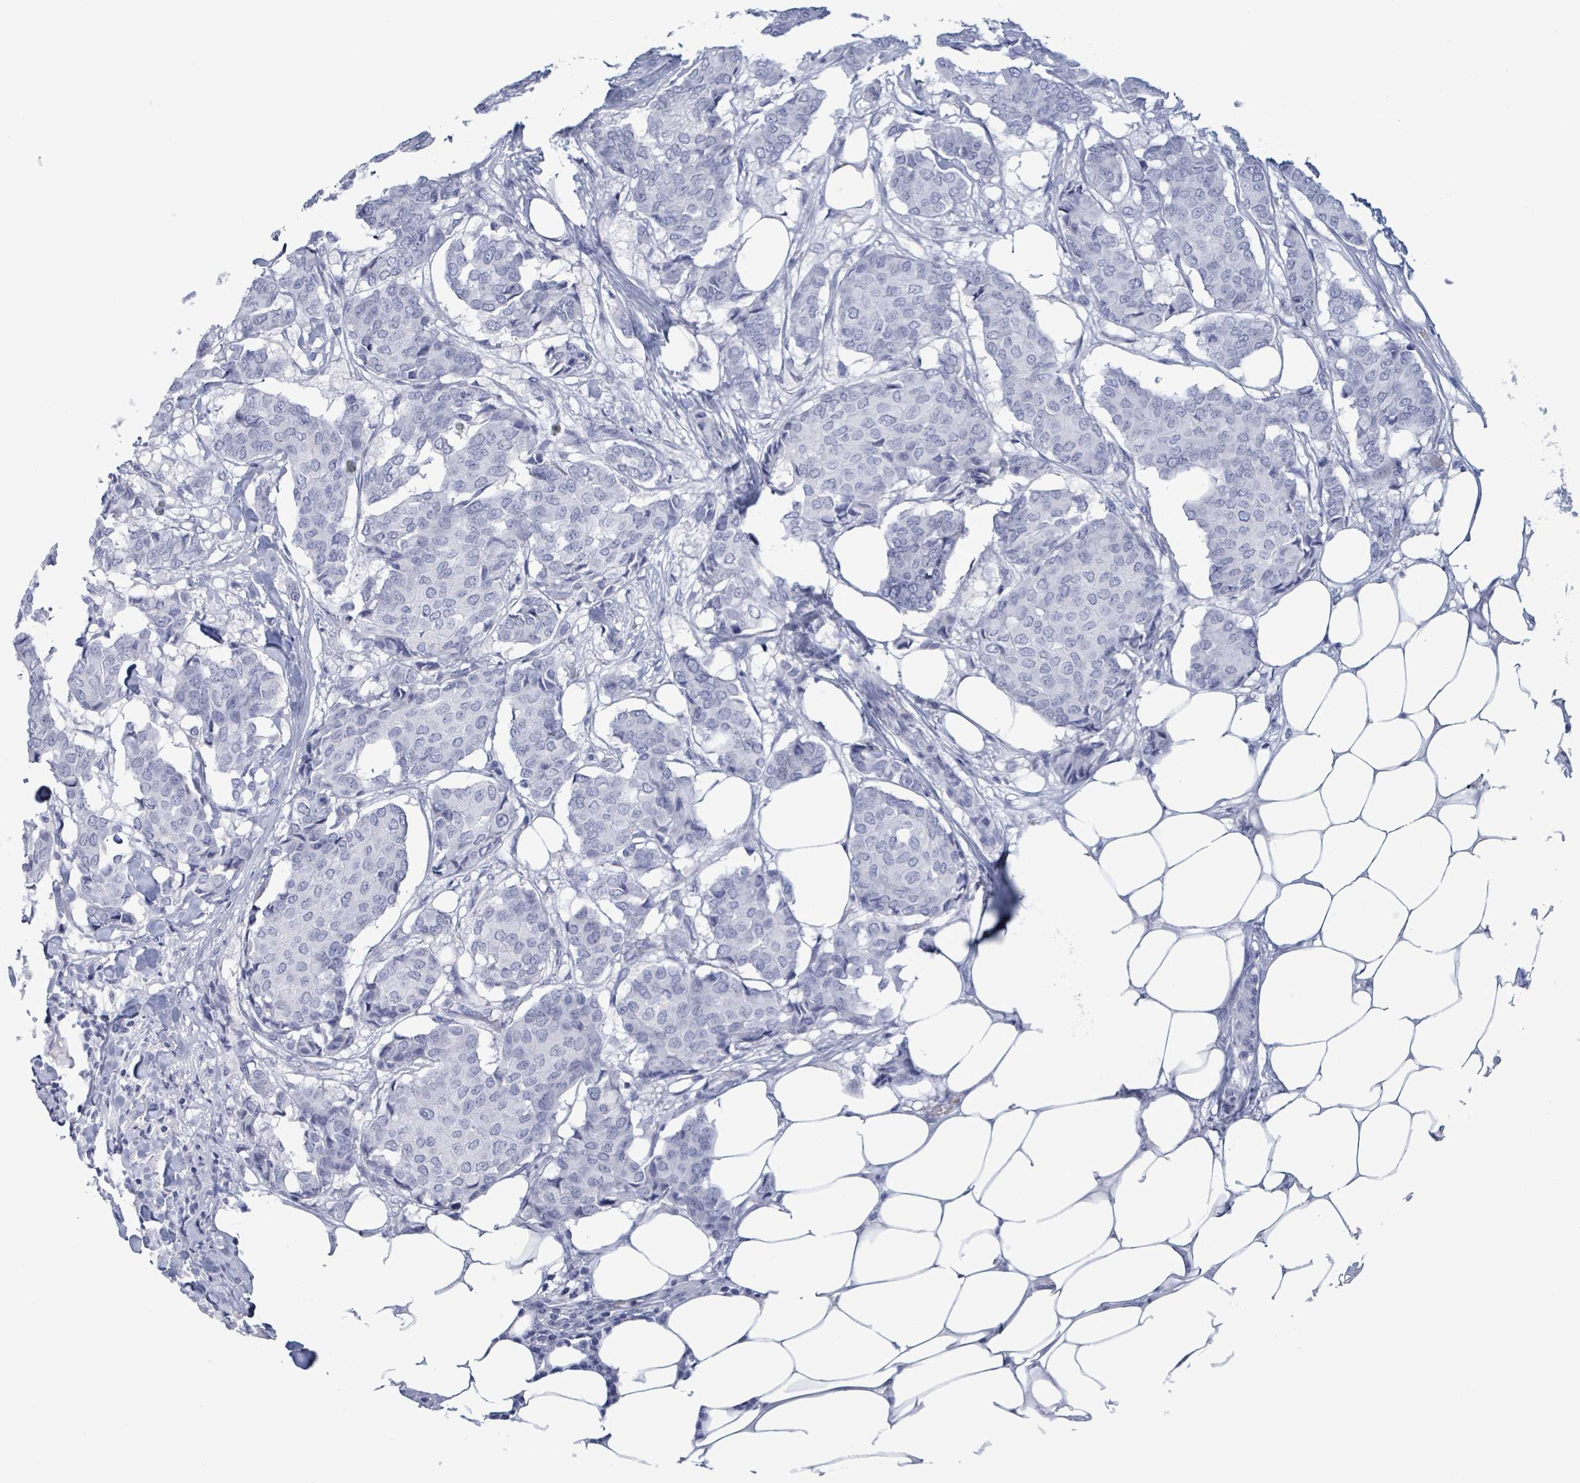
{"staining": {"intensity": "negative", "quantity": "none", "location": "none"}, "tissue": "breast cancer", "cell_type": "Tumor cells", "image_type": "cancer", "snomed": [{"axis": "morphology", "description": "Duct carcinoma"}, {"axis": "topography", "description": "Breast"}], "caption": "A high-resolution image shows immunohistochemistry staining of breast cancer (infiltrating ductal carcinoma), which shows no significant expression in tumor cells.", "gene": "NKX2-1", "patient": {"sex": "female", "age": 75}}